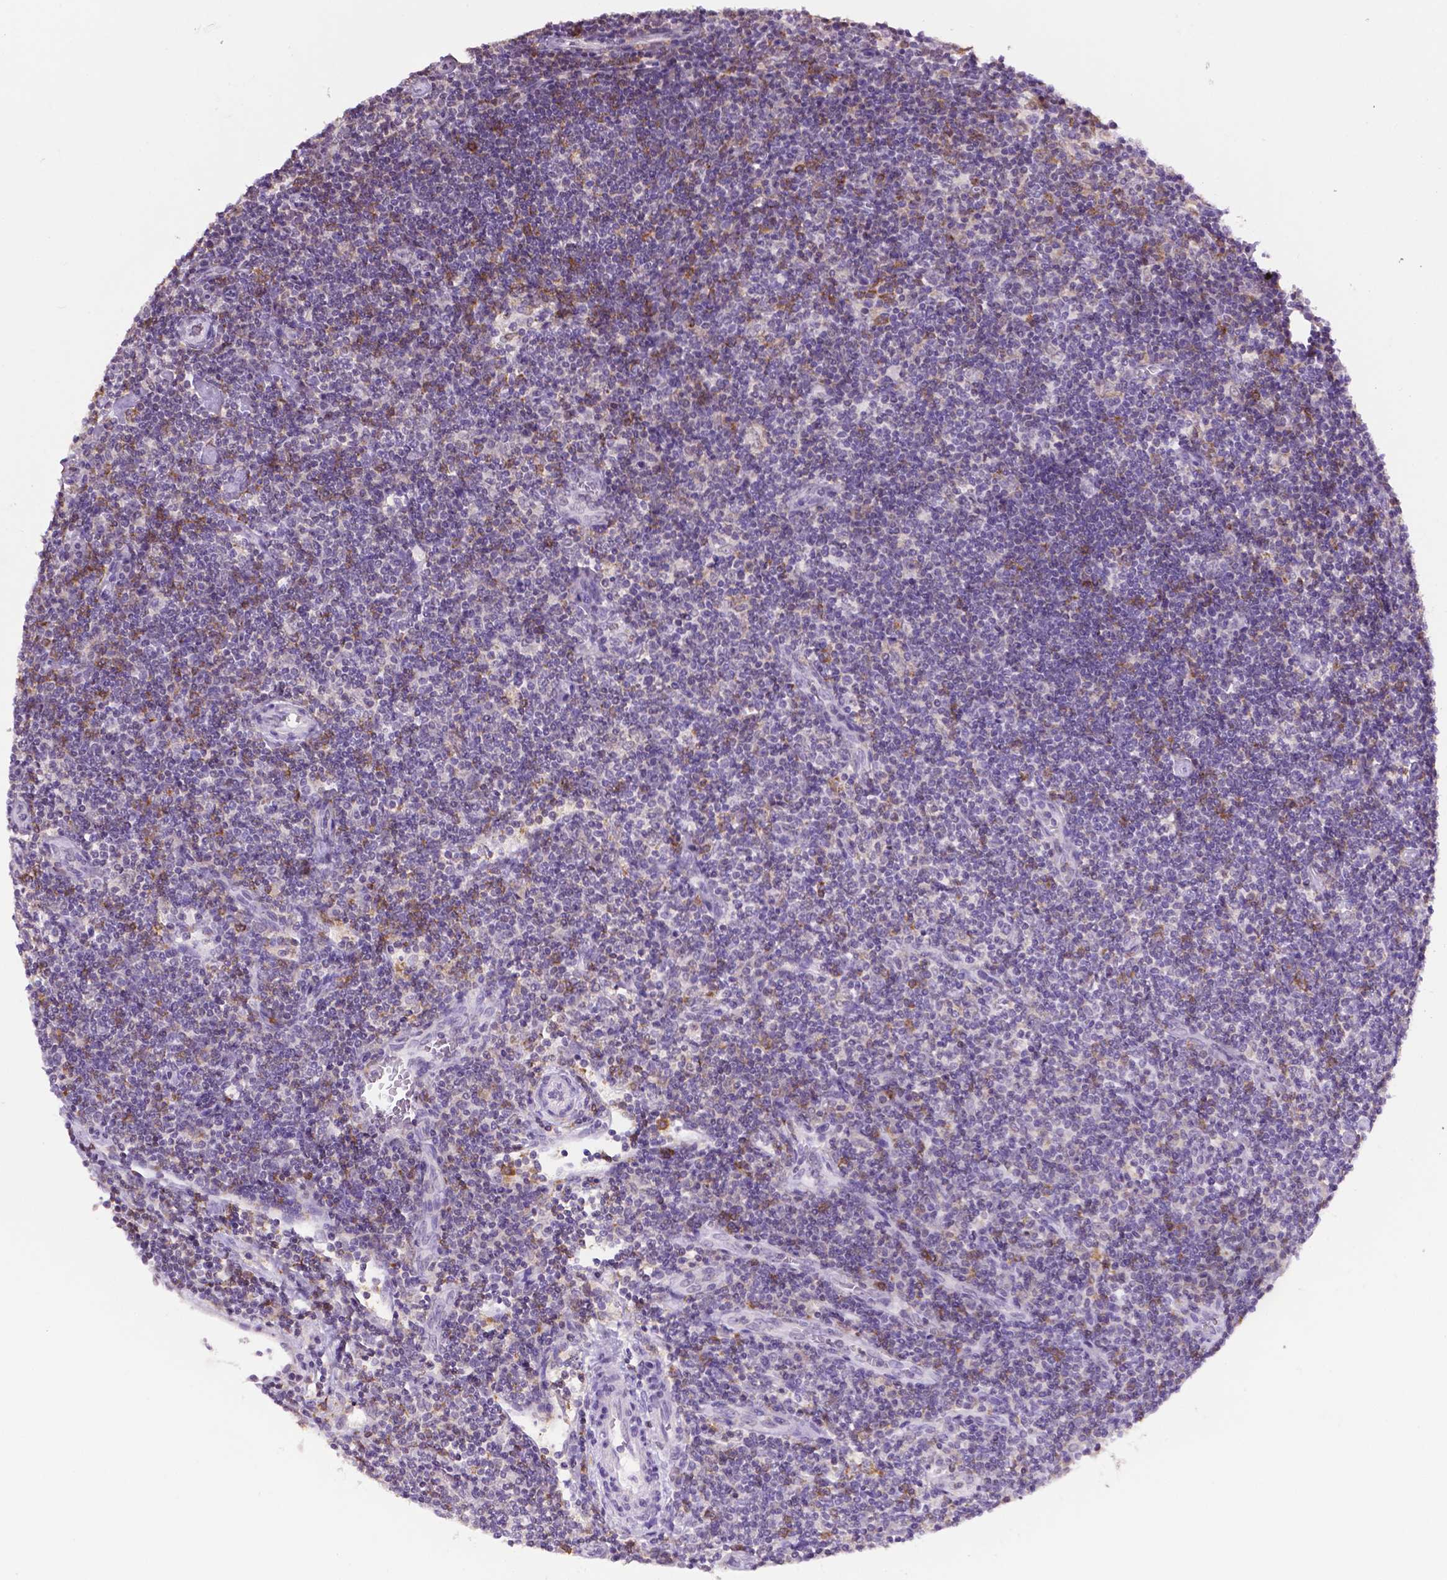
{"staining": {"intensity": "negative", "quantity": "none", "location": "none"}, "tissue": "lymphoma", "cell_type": "Tumor cells", "image_type": "cancer", "snomed": [{"axis": "morphology", "description": "Hodgkin's disease, NOS"}, {"axis": "topography", "description": "Lymph node"}], "caption": "Immunohistochemistry (IHC) histopathology image of neoplastic tissue: human Hodgkin's disease stained with DAB (3,3'-diaminobenzidine) reveals no significant protein expression in tumor cells.", "gene": "PTPN6", "patient": {"sex": "male", "age": 40}}